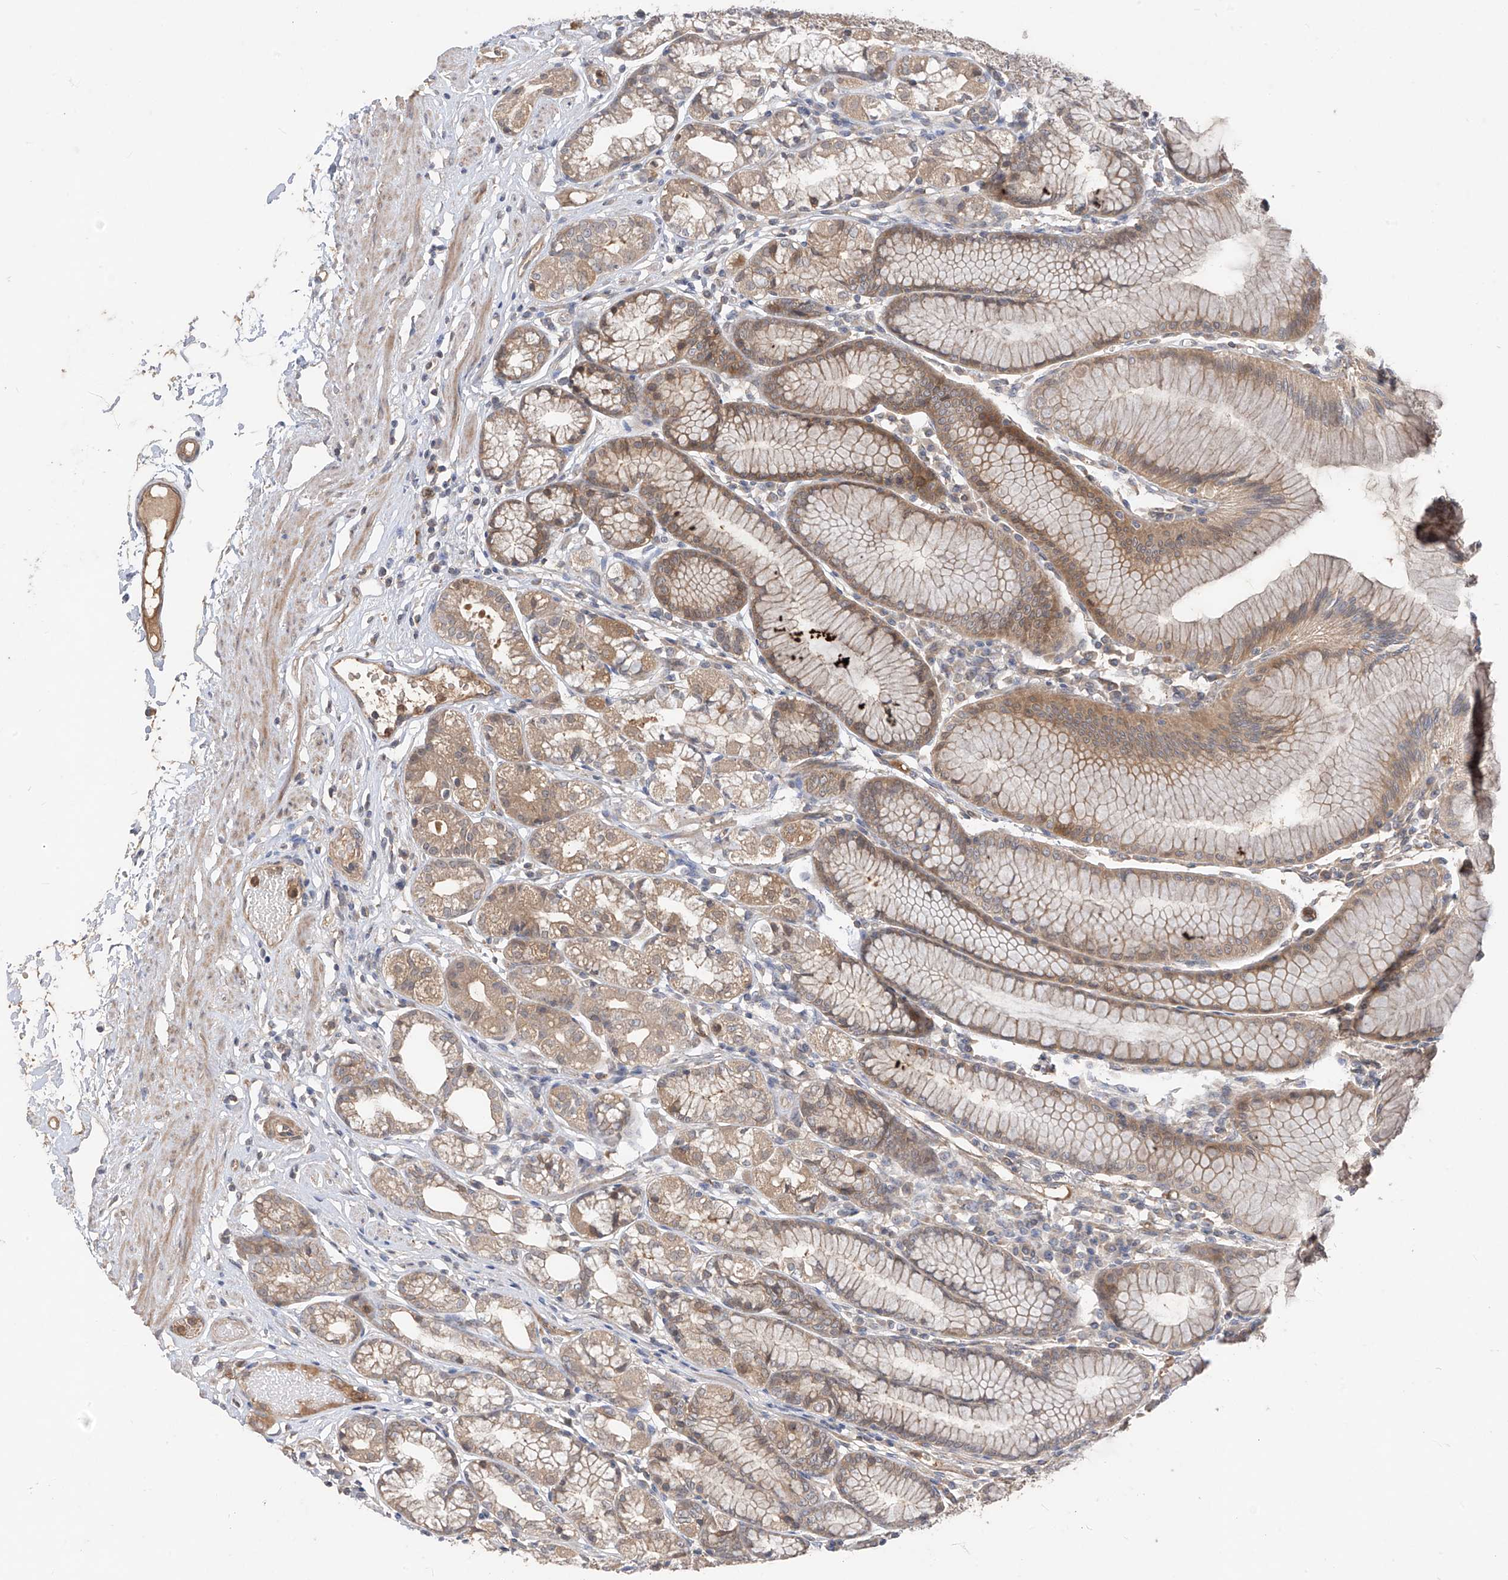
{"staining": {"intensity": "moderate", "quantity": ">75%", "location": "cytoplasmic/membranous"}, "tissue": "stomach", "cell_type": "Glandular cells", "image_type": "normal", "snomed": [{"axis": "morphology", "description": "Normal tissue, NOS"}, {"axis": "topography", "description": "Stomach"}], "caption": "Immunohistochemical staining of benign human stomach reveals medium levels of moderate cytoplasmic/membranous staining in approximately >75% of glandular cells. The staining is performed using DAB (3,3'-diaminobenzidine) brown chromogen to label protein expression. The nuclei are counter-stained blue using hematoxylin.", "gene": "CACNA2D4", "patient": {"sex": "female", "age": 57}}